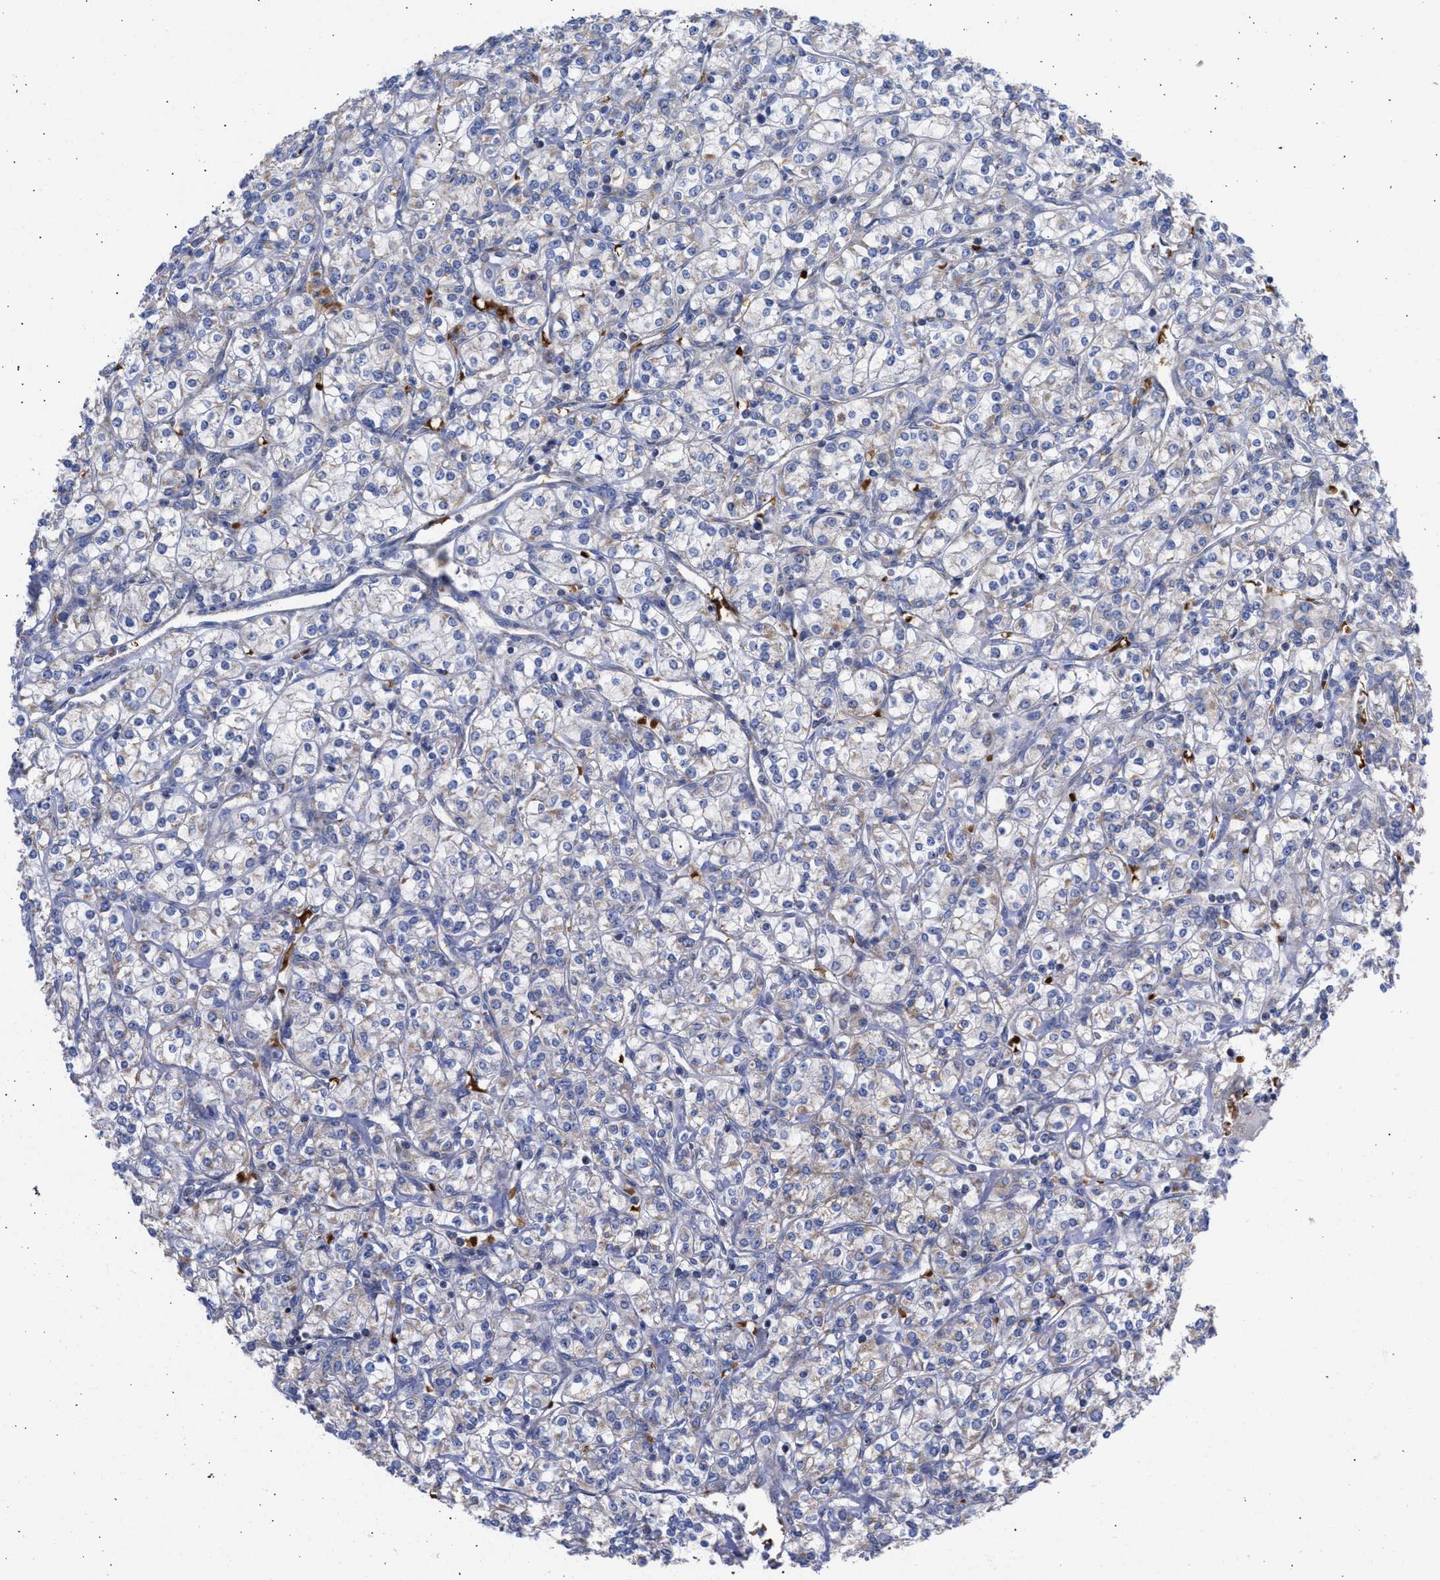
{"staining": {"intensity": "weak", "quantity": "<25%", "location": "cytoplasmic/membranous"}, "tissue": "renal cancer", "cell_type": "Tumor cells", "image_type": "cancer", "snomed": [{"axis": "morphology", "description": "Adenocarcinoma, NOS"}, {"axis": "topography", "description": "Kidney"}], "caption": "Immunohistochemistry of human renal adenocarcinoma demonstrates no positivity in tumor cells.", "gene": "BTG3", "patient": {"sex": "male", "age": 77}}